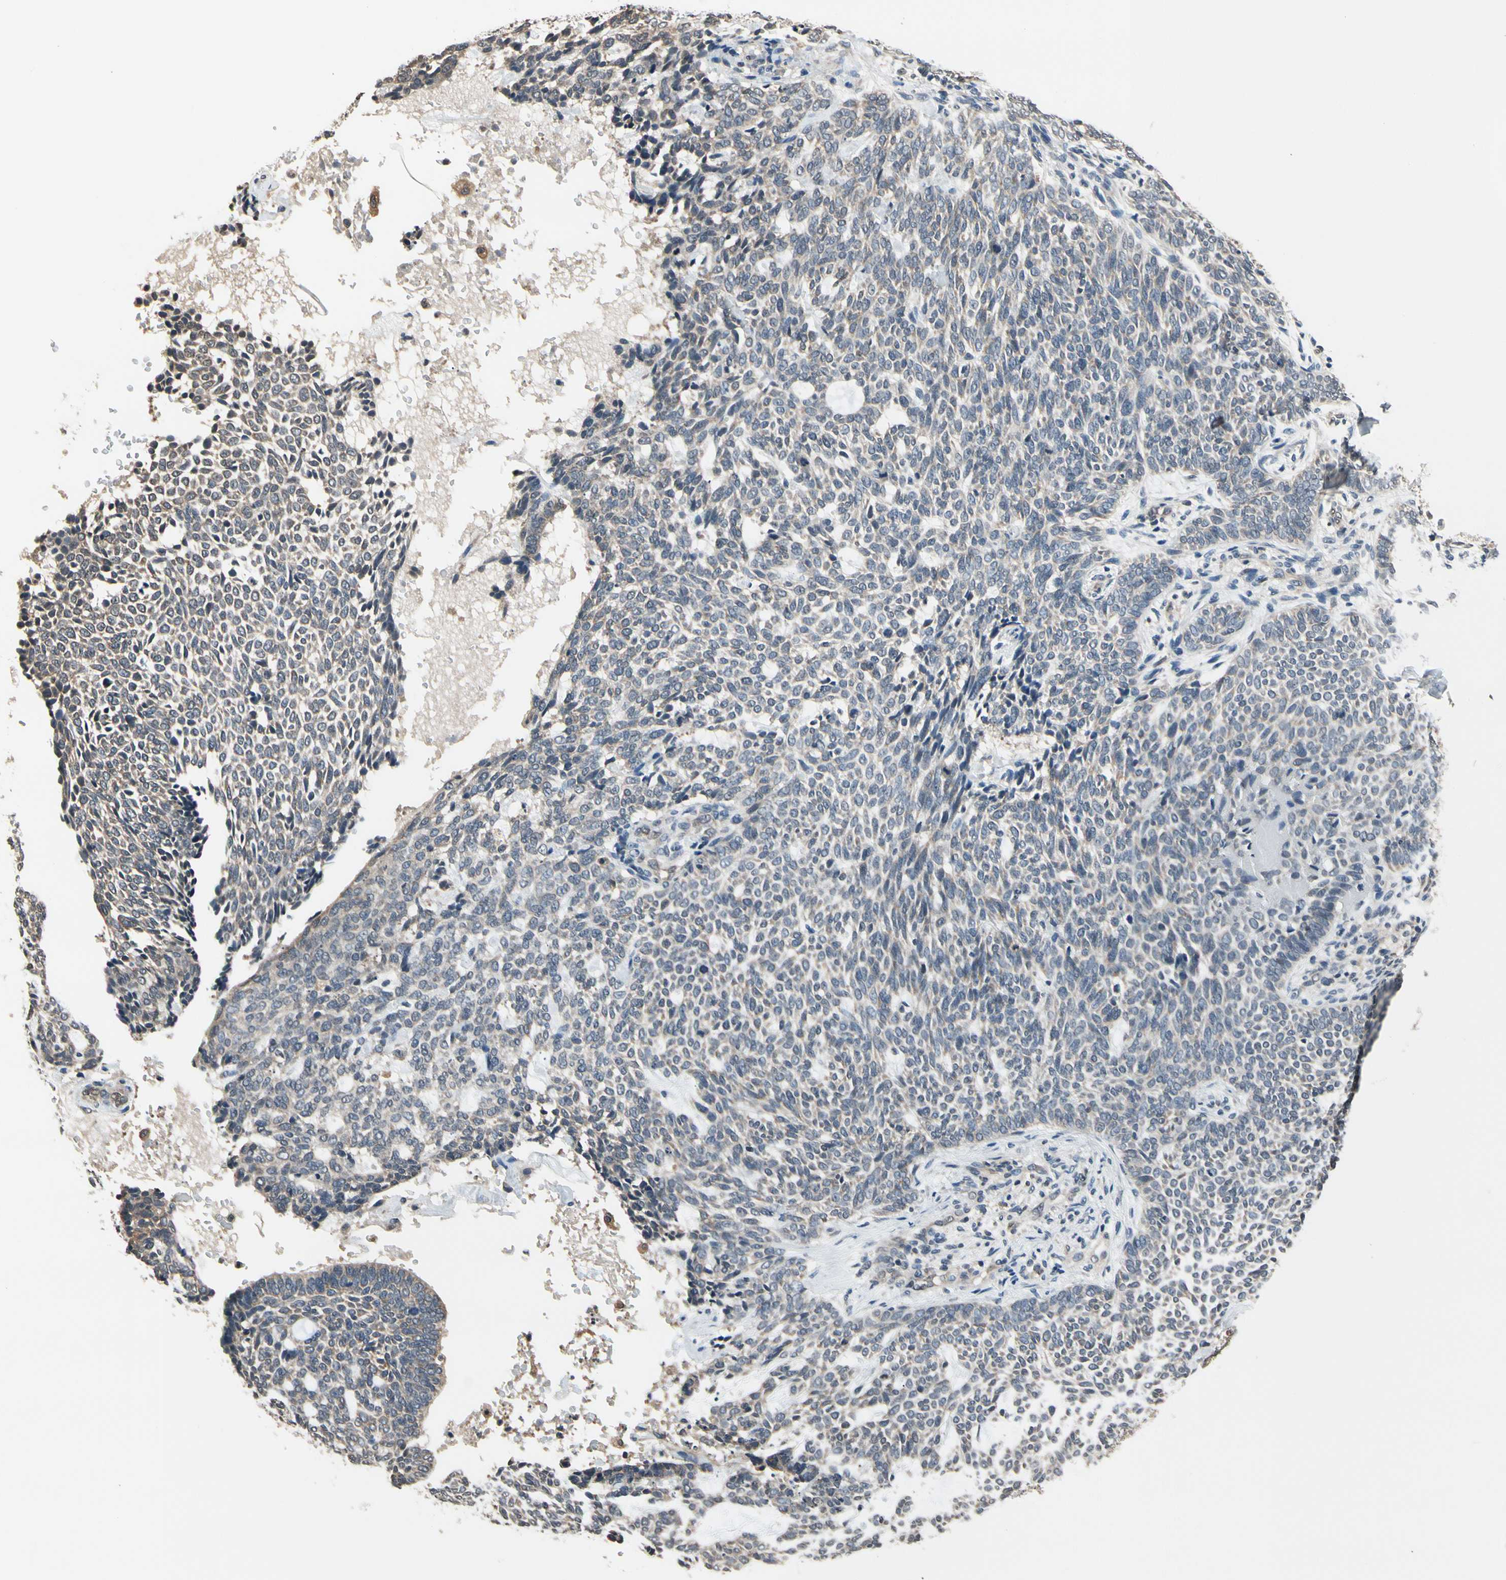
{"staining": {"intensity": "weak", "quantity": ">75%", "location": "cytoplasmic/membranous"}, "tissue": "skin cancer", "cell_type": "Tumor cells", "image_type": "cancer", "snomed": [{"axis": "morphology", "description": "Basal cell carcinoma"}, {"axis": "topography", "description": "Skin"}], "caption": "Immunohistochemistry (IHC) image of skin cancer (basal cell carcinoma) stained for a protein (brown), which displays low levels of weak cytoplasmic/membranous positivity in approximately >75% of tumor cells.", "gene": "GCLC", "patient": {"sex": "male", "age": 87}}